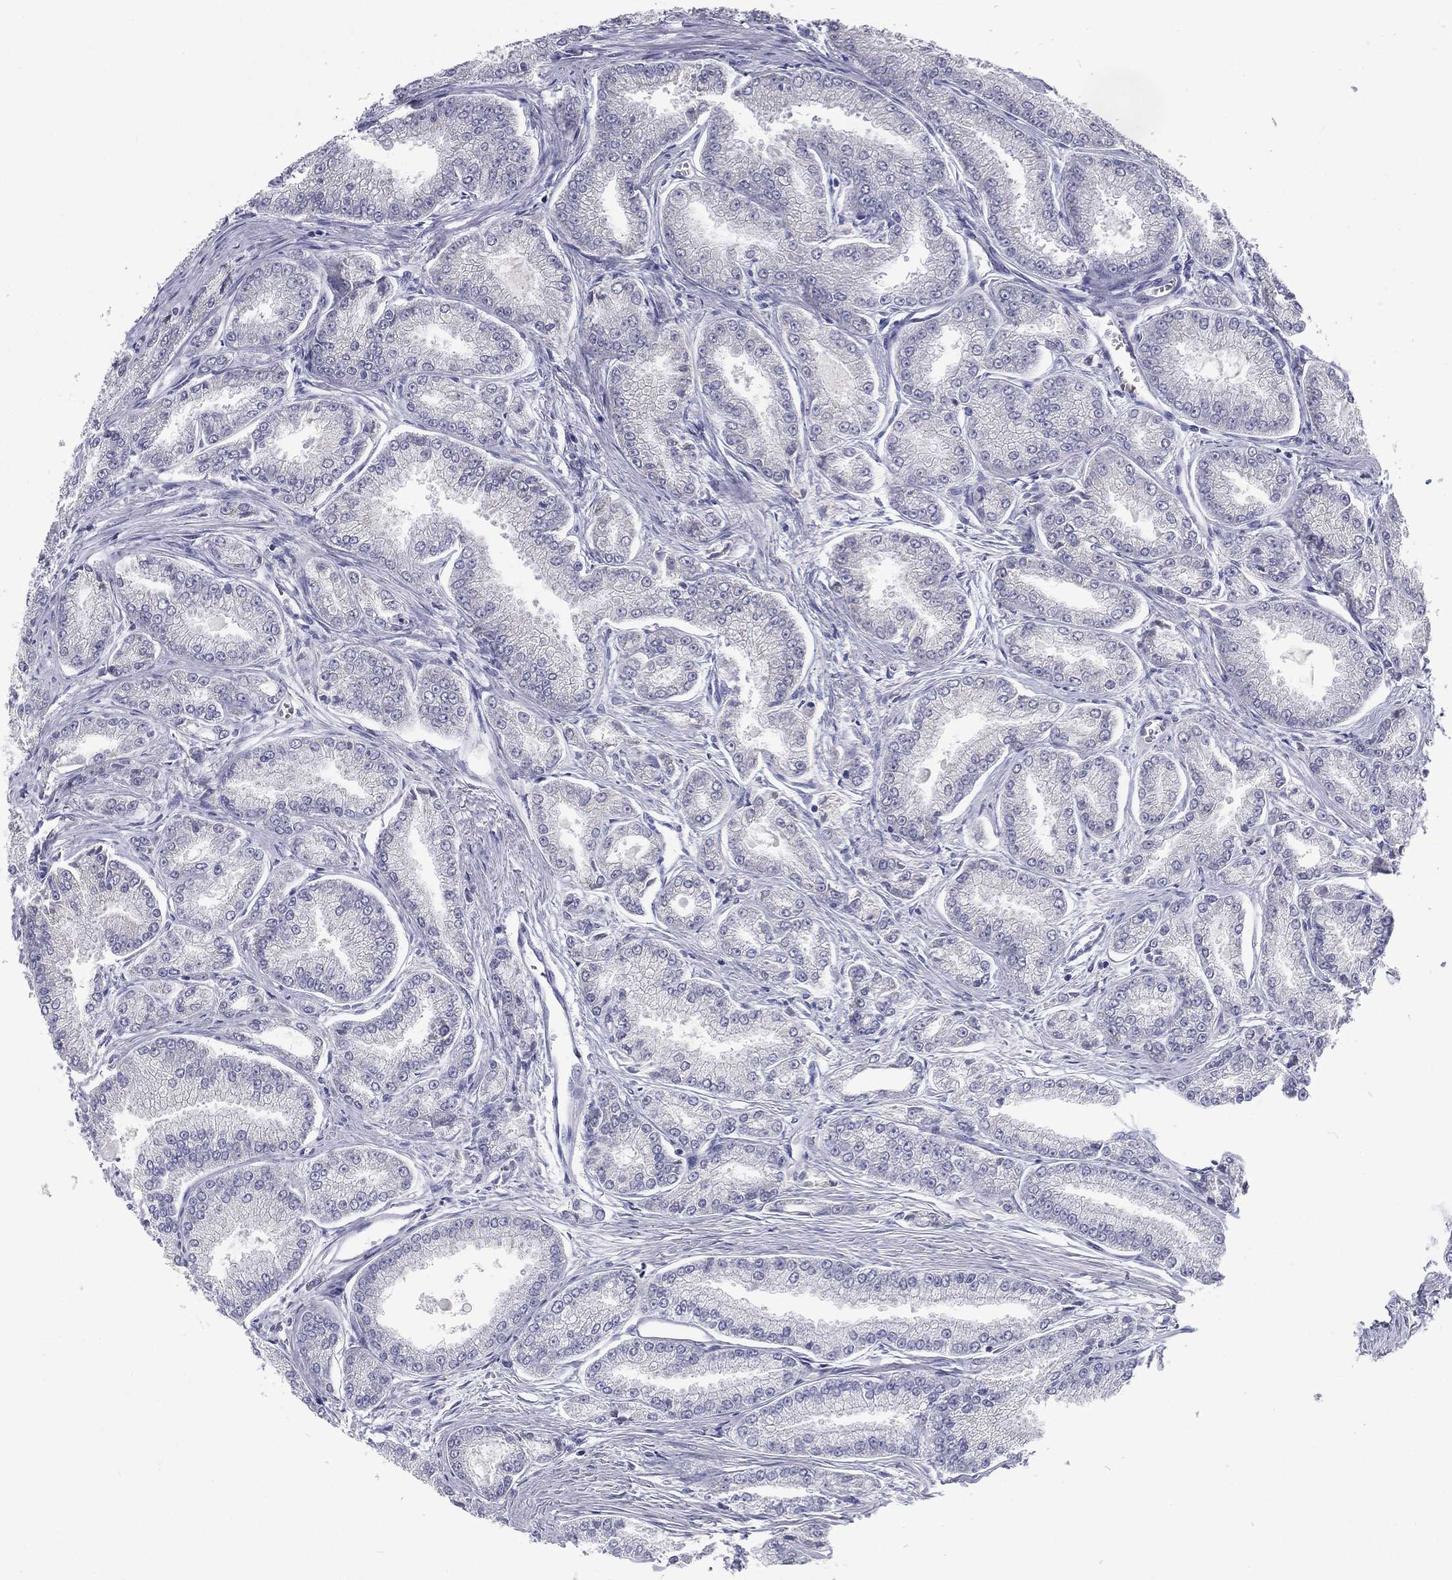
{"staining": {"intensity": "negative", "quantity": "none", "location": "none"}, "tissue": "prostate cancer", "cell_type": "Tumor cells", "image_type": "cancer", "snomed": [{"axis": "morphology", "description": "Adenocarcinoma, NOS"}, {"axis": "morphology", "description": "Adenocarcinoma, High grade"}, {"axis": "topography", "description": "Prostate"}], "caption": "Immunohistochemical staining of human prostate adenocarcinoma exhibits no significant staining in tumor cells.", "gene": "C19orf18", "patient": {"sex": "male", "age": 70}}